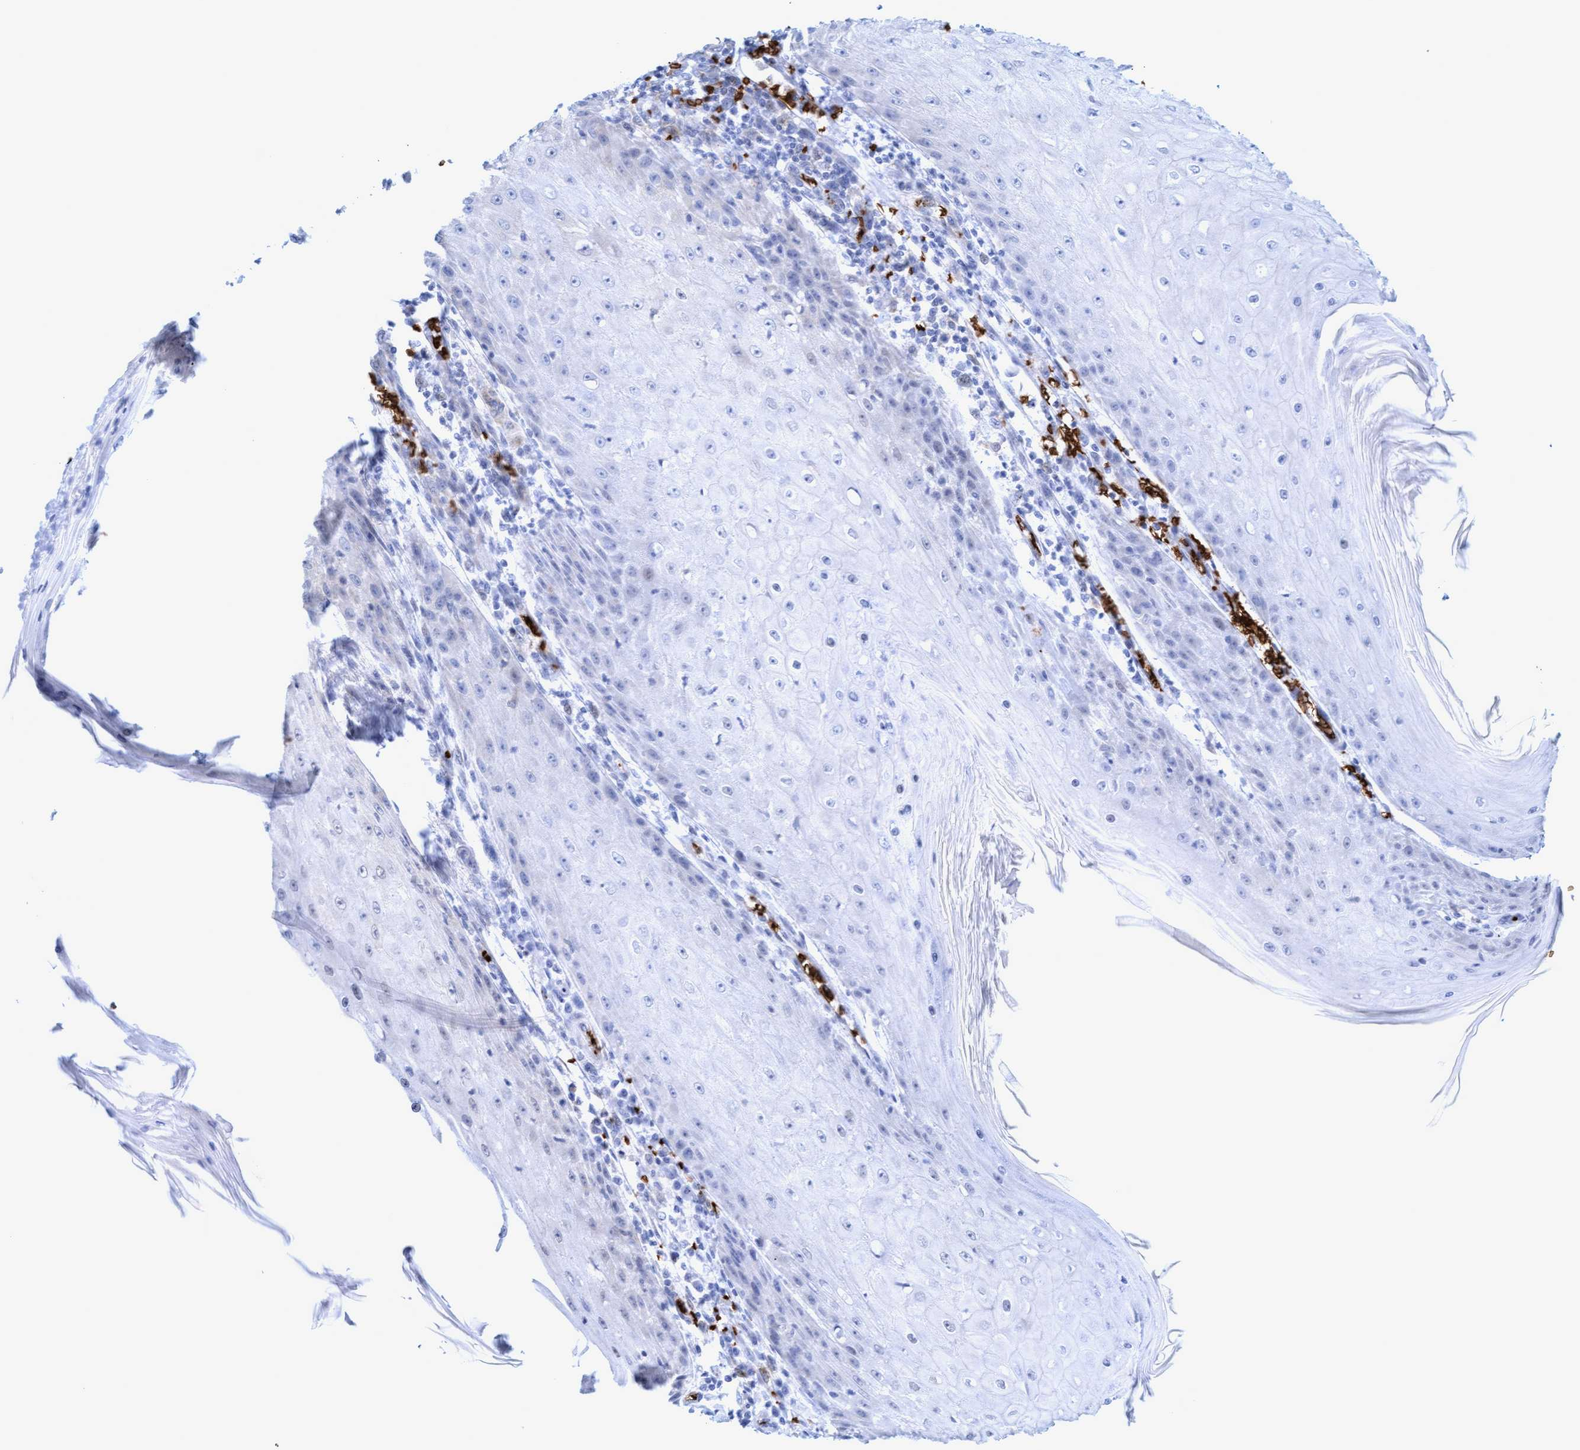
{"staining": {"intensity": "negative", "quantity": "none", "location": "none"}, "tissue": "skin cancer", "cell_type": "Tumor cells", "image_type": "cancer", "snomed": [{"axis": "morphology", "description": "Squamous cell carcinoma, NOS"}, {"axis": "topography", "description": "Skin"}], "caption": "A high-resolution image shows immunohistochemistry (IHC) staining of squamous cell carcinoma (skin), which reveals no significant staining in tumor cells.", "gene": "SPEM2", "patient": {"sex": "female", "age": 73}}